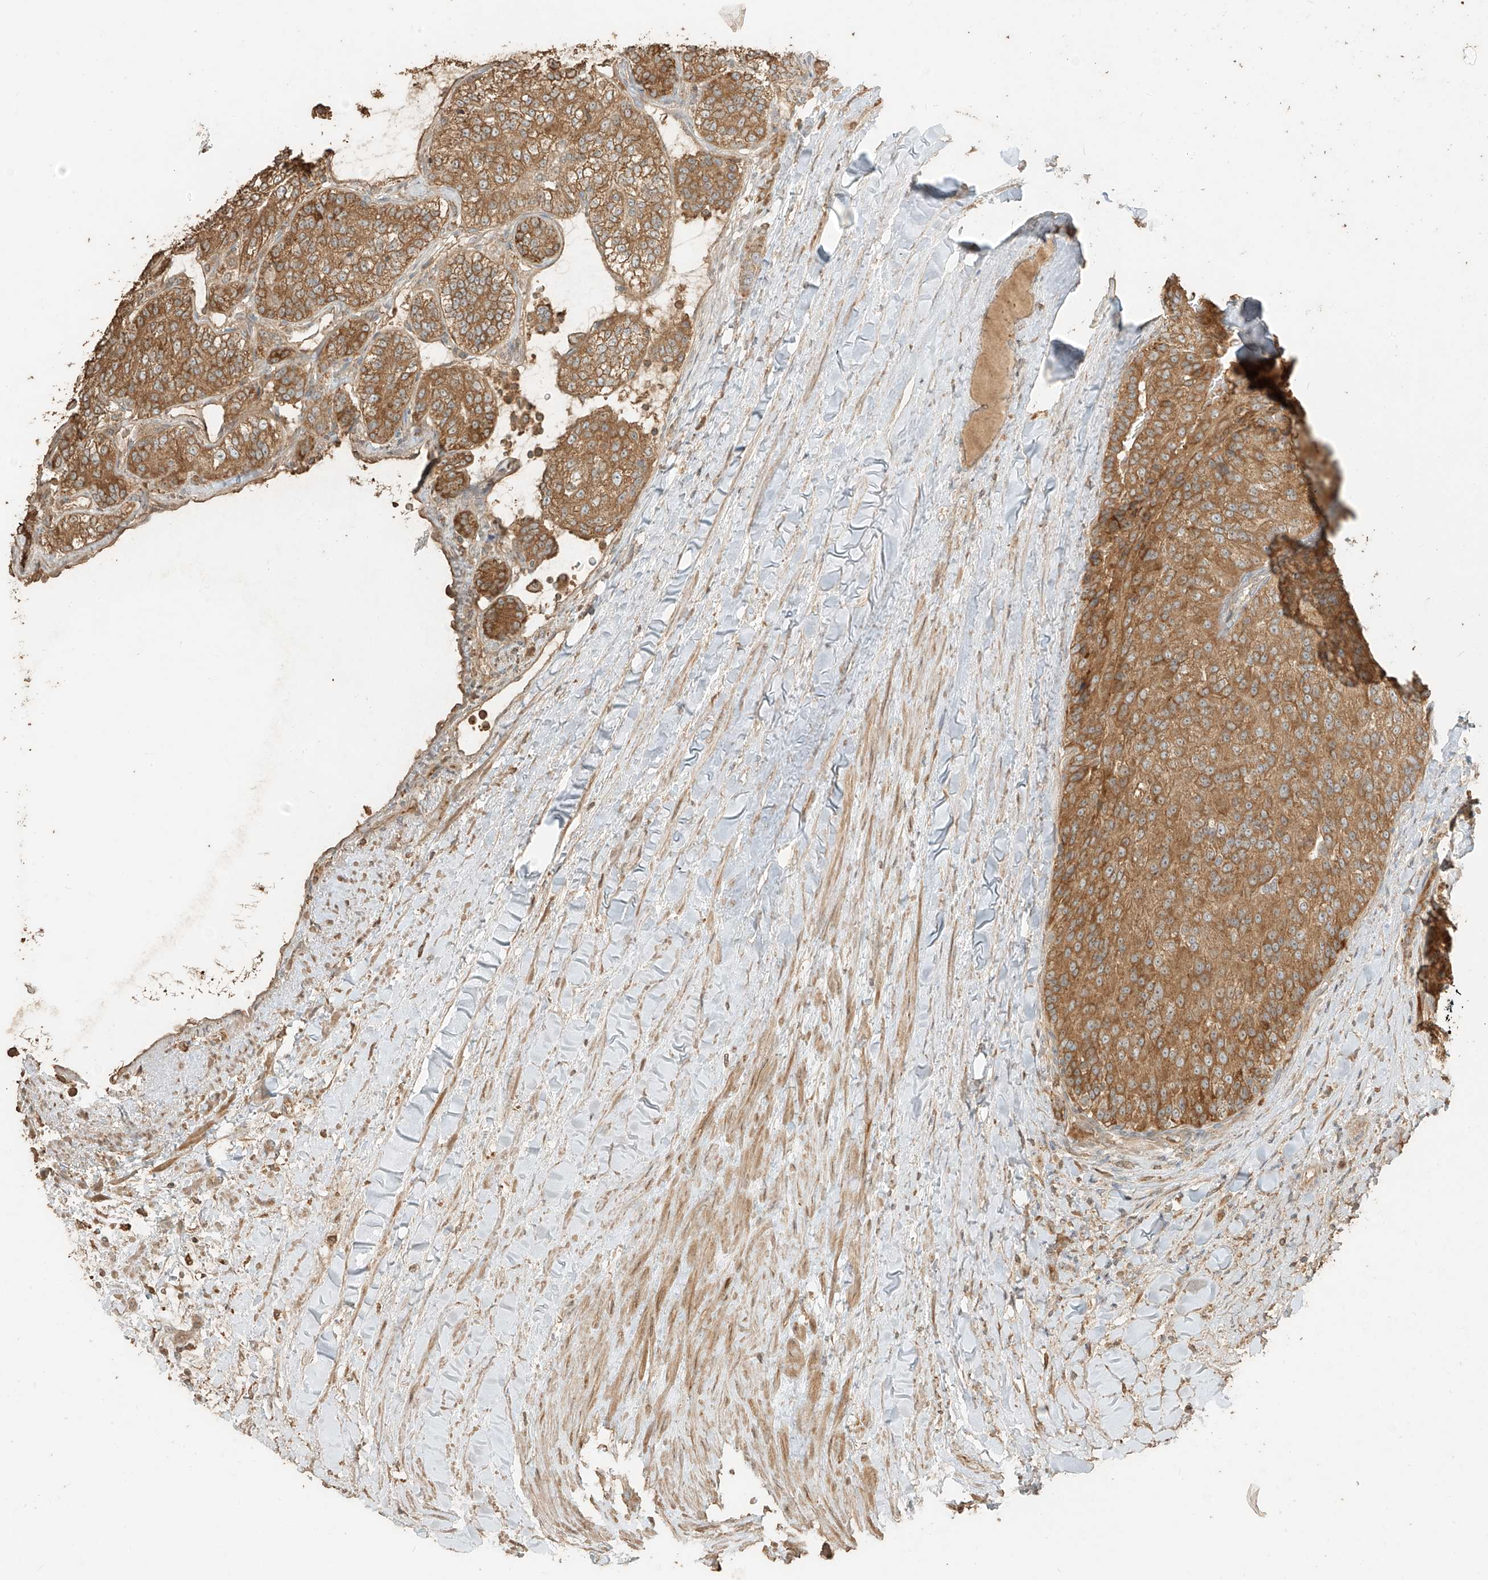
{"staining": {"intensity": "moderate", "quantity": ">75%", "location": "cytoplasmic/membranous"}, "tissue": "renal cancer", "cell_type": "Tumor cells", "image_type": "cancer", "snomed": [{"axis": "morphology", "description": "Adenocarcinoma, NOS"}, {"axis": "topography", "description": "Kidney"}], "caption": "Moderate cytoplasmic/membranous positivity for a protein is seen in approximately >75% of tumor cells of renal adenocarcinoma using immunohistochemistry (IHC).", "gene": "RFTN2", "patient": {"sex": "female", "age": 63}}